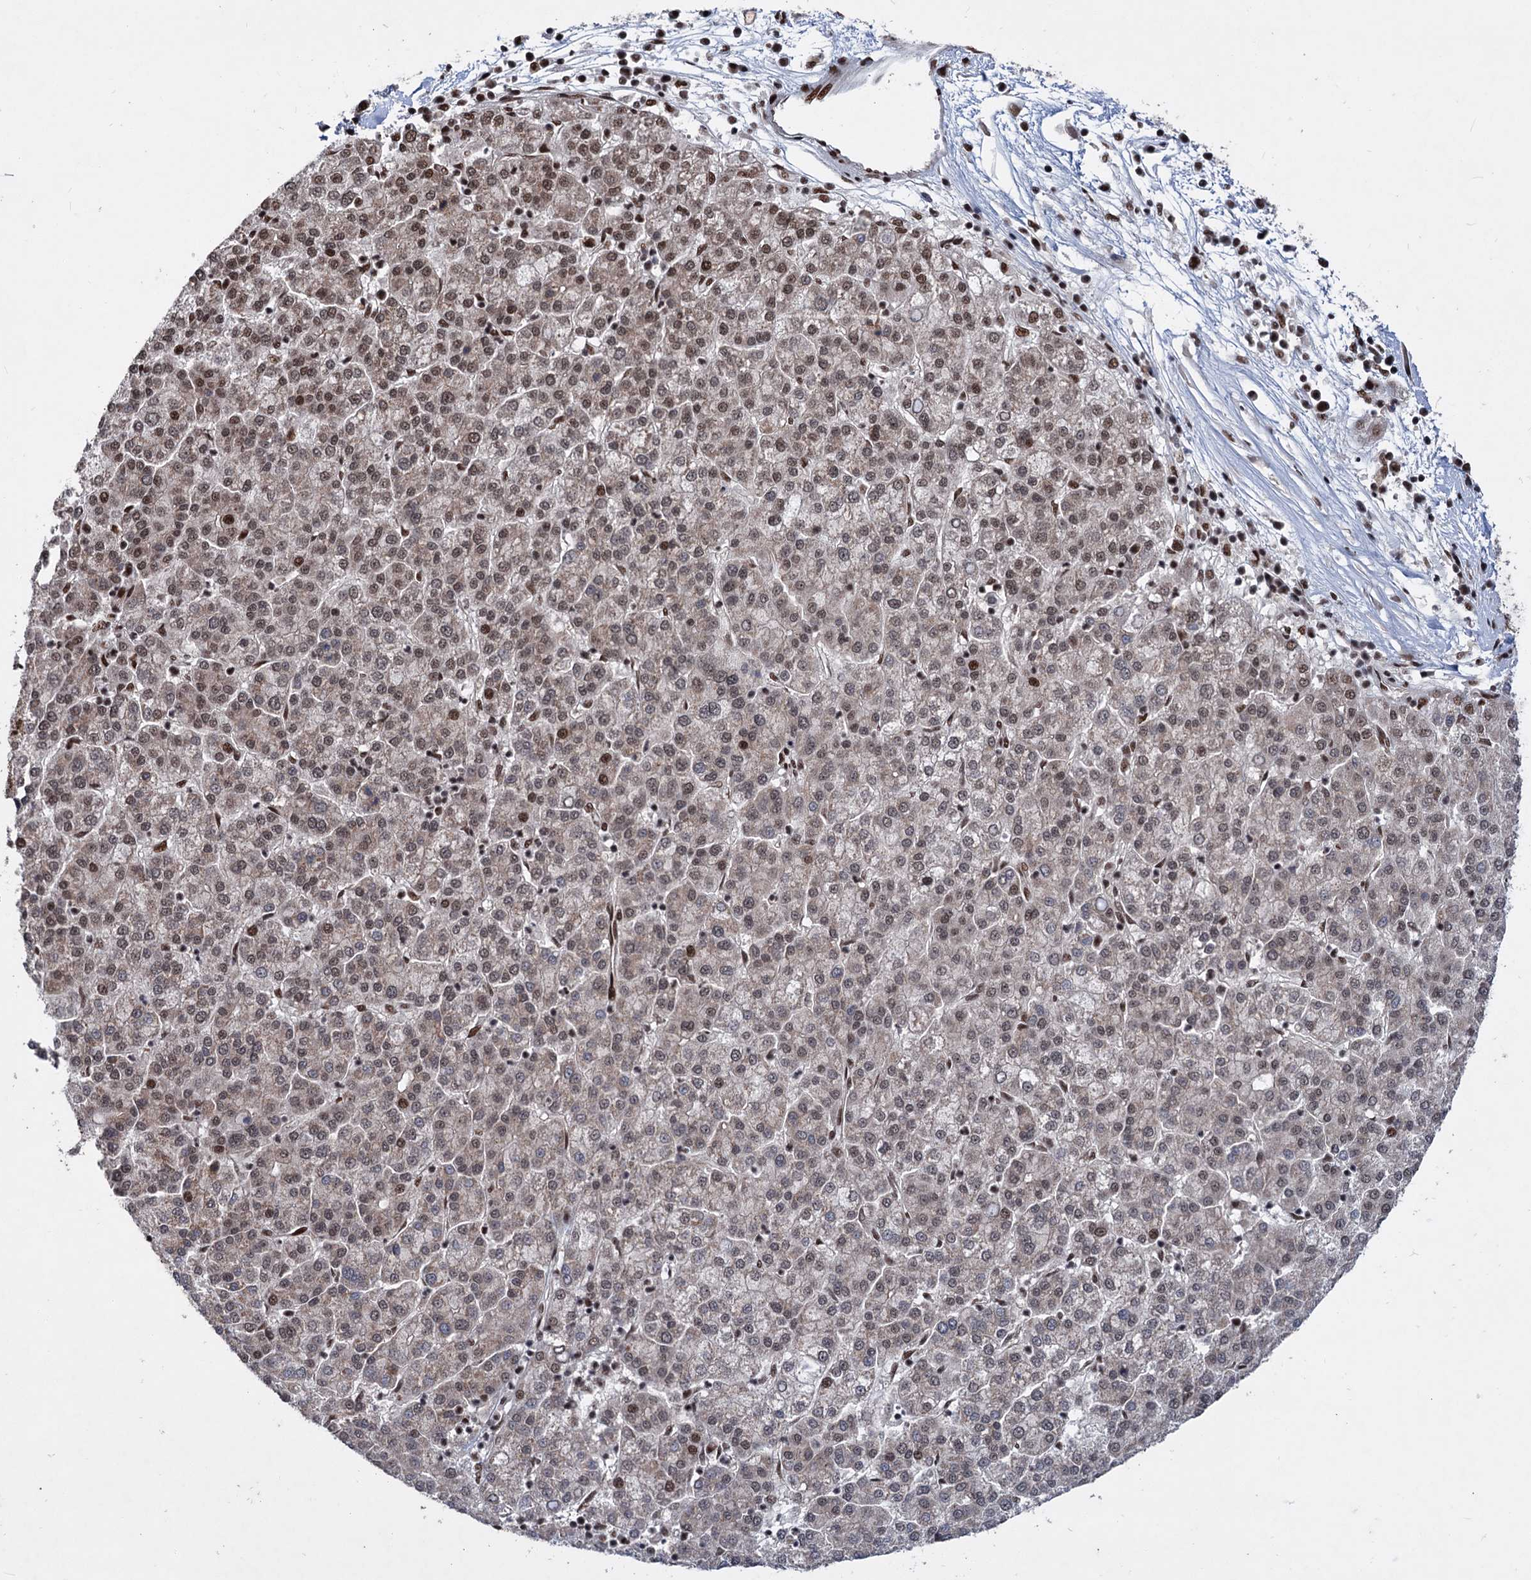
{"staining": {"intensity": "moderate", "quantity": "25%-75%", "location": "cytoplasmic/membranous,nuclear"}, "tissue": "liver cancer", "cell_type": "Tumor cells", "image_type": "cancer", "snomed": [{"axis": "morphology", "description": "Carcinoma, Hepatocellular, NOS"}, {"axis": "topography", "description": "Liver"}], "caption": "Protein expression analysis of human liver cancer reveals moderate cytoplasmic/membranous and nuclear expression in about 25%-75% of tumor cells. (DAB = brown stain, brightfield microscopy at high magnification).", "gene": "MAML1", "patient": {"sex": "female", "age": 58}}